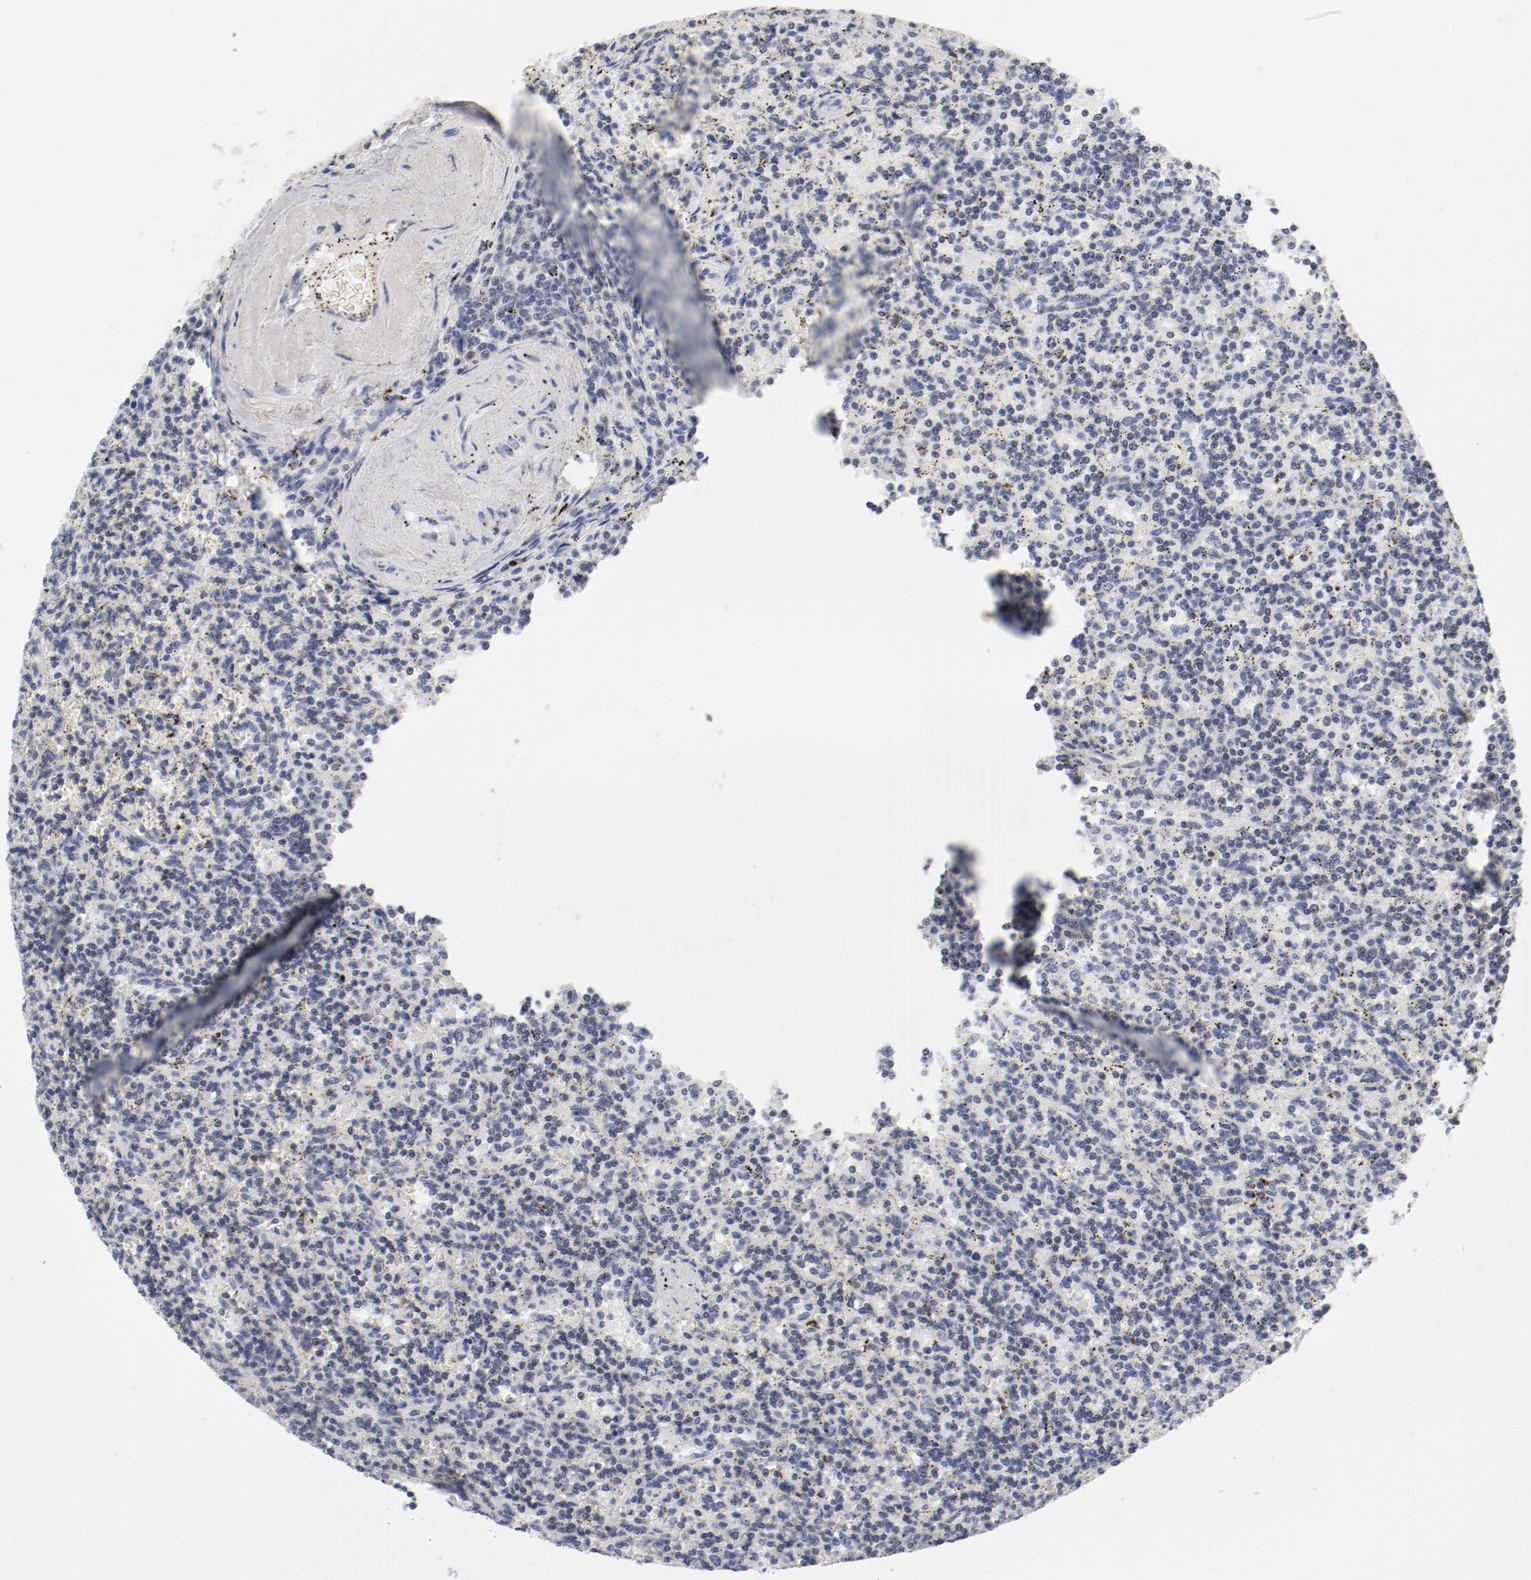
{"staining": {"intensity": "negative", "quantity": "none", "location": "none"}, "tissue": "lymphoma", "cell_type": "Tumor cells", "image_type": "cancer", "snomed": [{"axis": "morphology", "description": "Malignant lymphoma, non-Hodgkin's type, Low grade"}, {"axis": "topography", "description": "Spleen"}], "caption": "There is no significant staining in tumor cells of lymphoma.", "gene": "ANKLE2", "patient": {"sex": "male", "age": 73}}